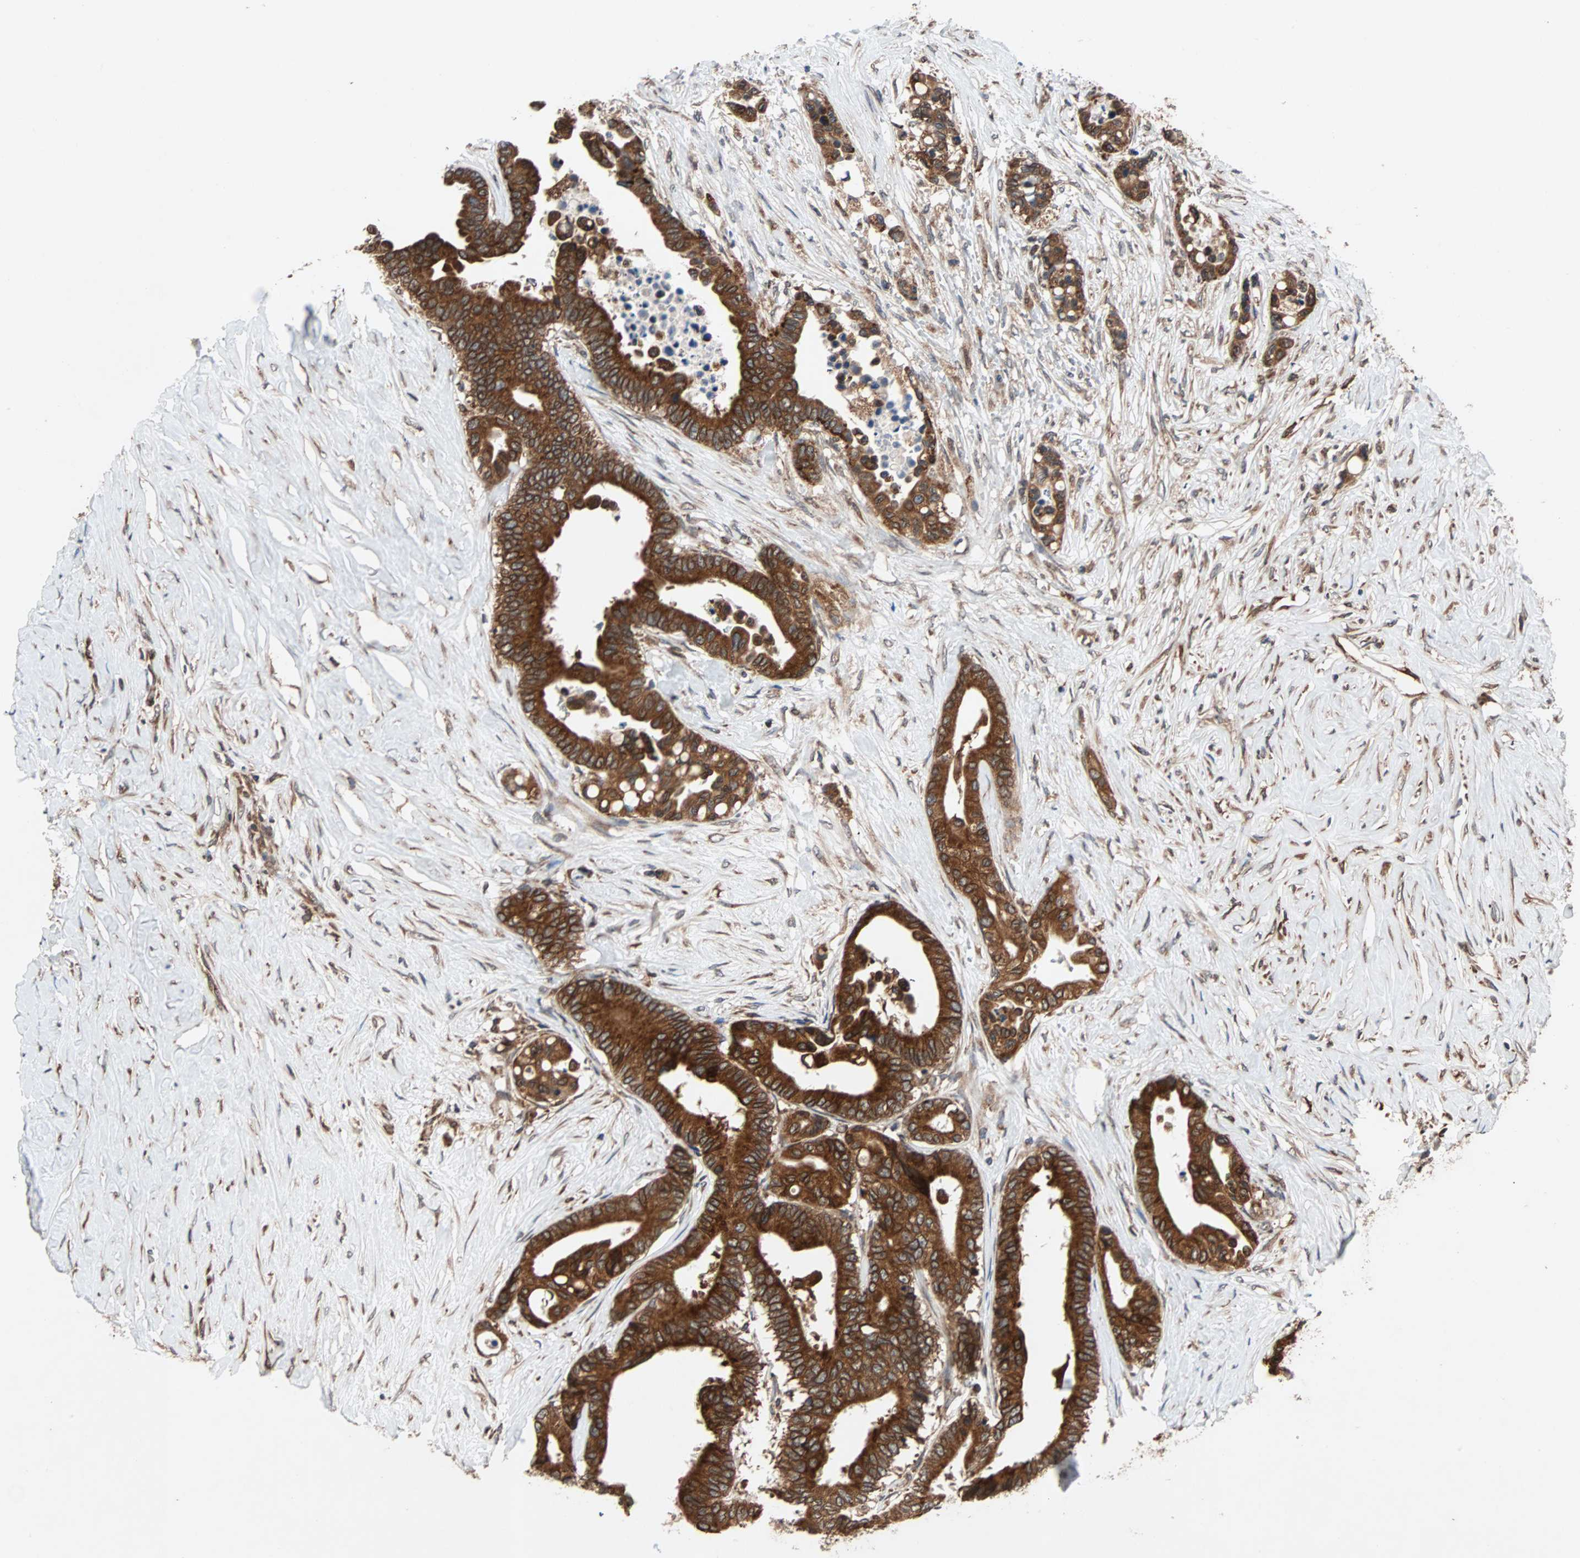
{"staining": {"intensity": "strong", "quantity": ">75%", "location": "cytoplasmic/membranous"}, "tissue": "colorectal cancer", "cell_type": "Tumor cells", "image_type": "cancer", "snomed": [{"axis": "morphology", "description": "Normal tissue, NOS"}, {"axis": "morphology", "description": "Adenocarcinoma, NOS"}, {"axis": "topography", "description": "Colon"}], "caption": "This micrograph reveals immunohistochemistry staining of human colorectal cancer, with high strong cytoplasmic/membranous positivity in about >75% of tumor cells.", "gene": "AUP1", "patient": {"sex": "male", "age": 82}}